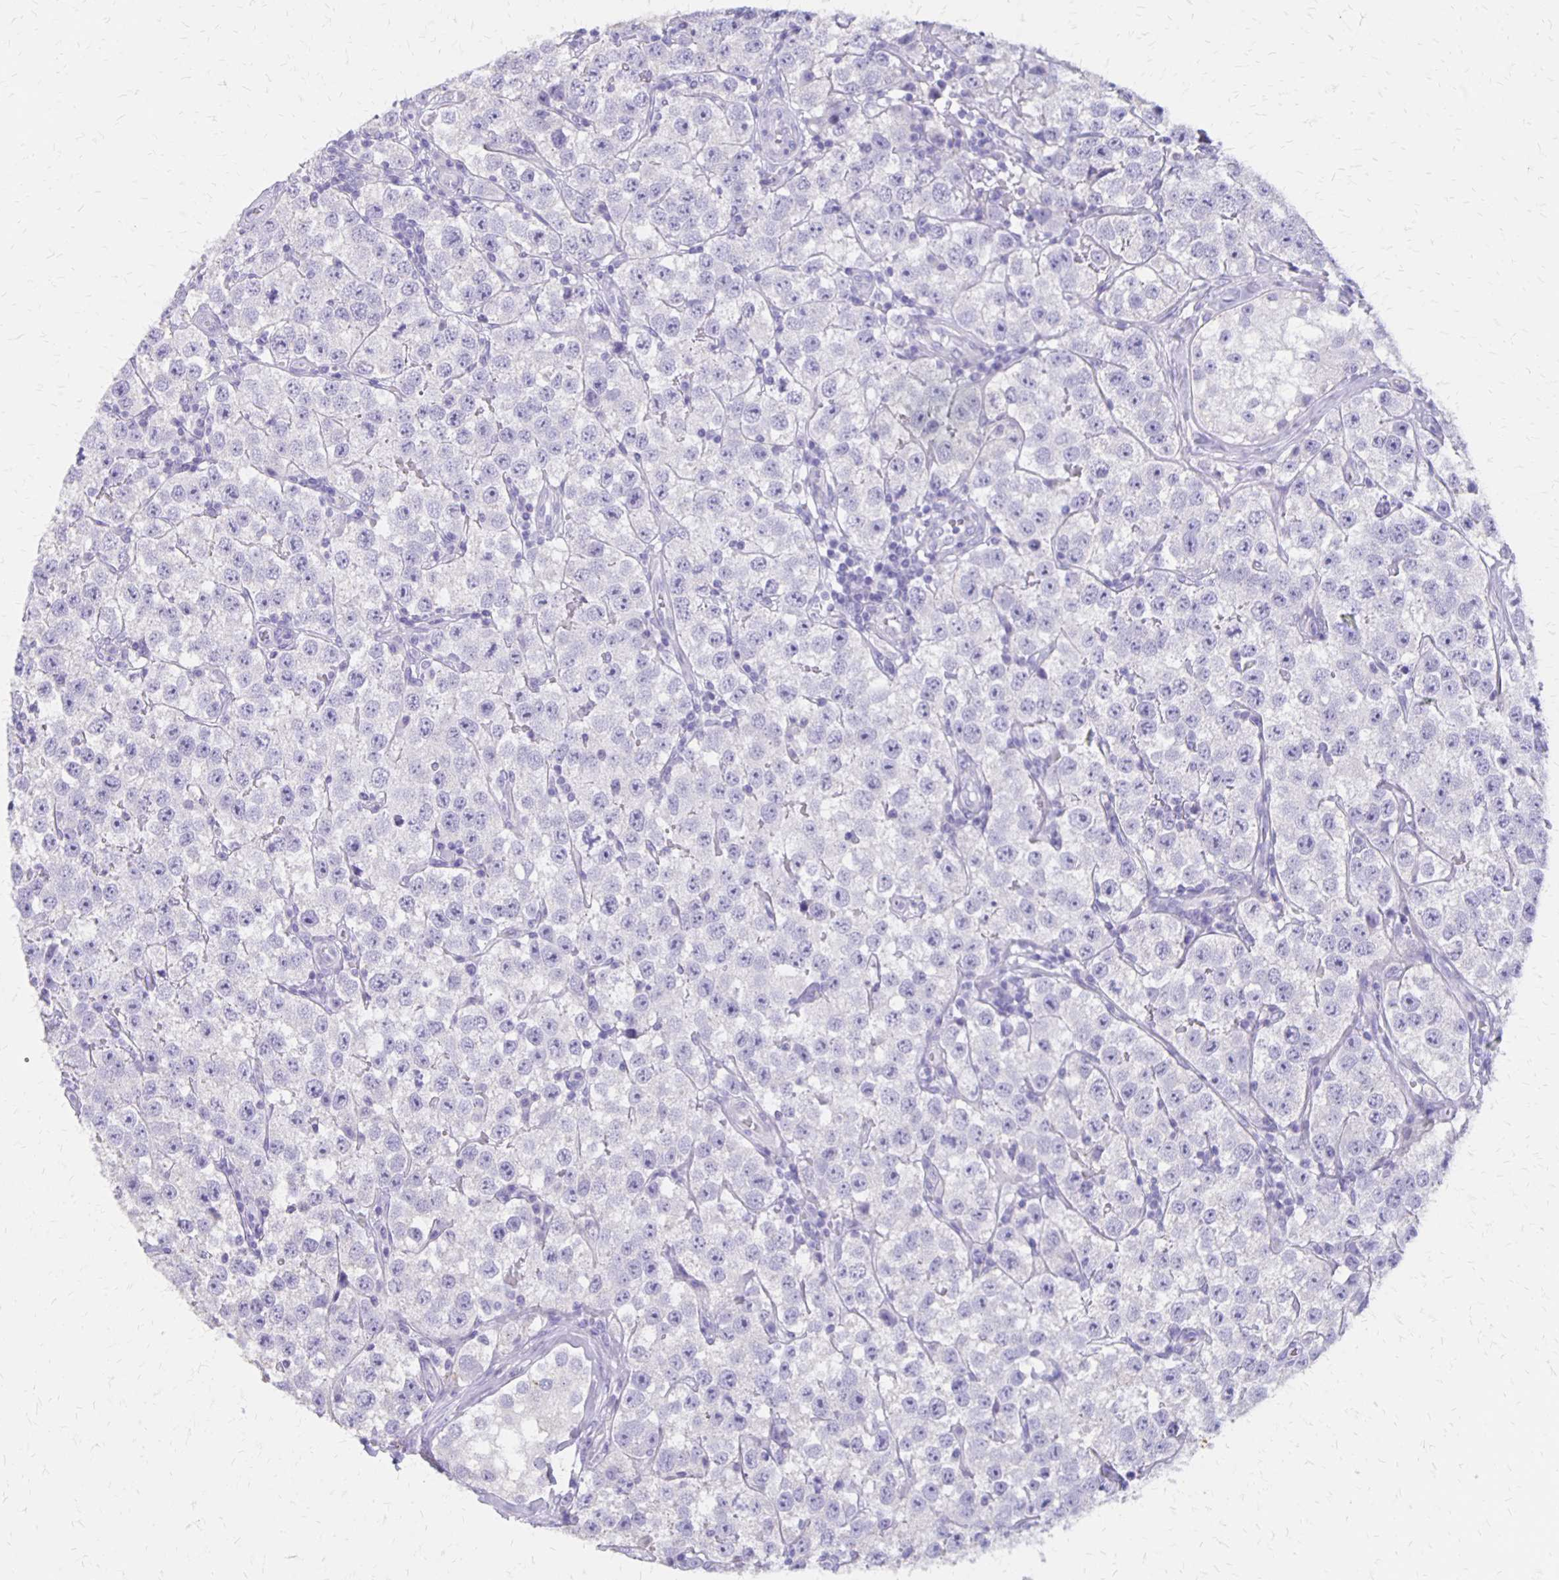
{"staining": {"intensity": "negative", "quantity": "none", "location": "none"}, "tissue": "testis cancer", "cell_type": "Tumor cells", "image_type": "cancer", "snomed": [{"axis": "morphology", "description": "Seminoma, NOS"}, {"axis": "topography", "description": "Testis"}], "caption": "This histopathology image is of testis cancer stained with immunohistochemistry to label a protein in brown with the nuclei are counter-stained blue. There is no expression in tumor cells.", "gene": "SEPTIN5", "patient": {"sex": "male", "age": 34}}